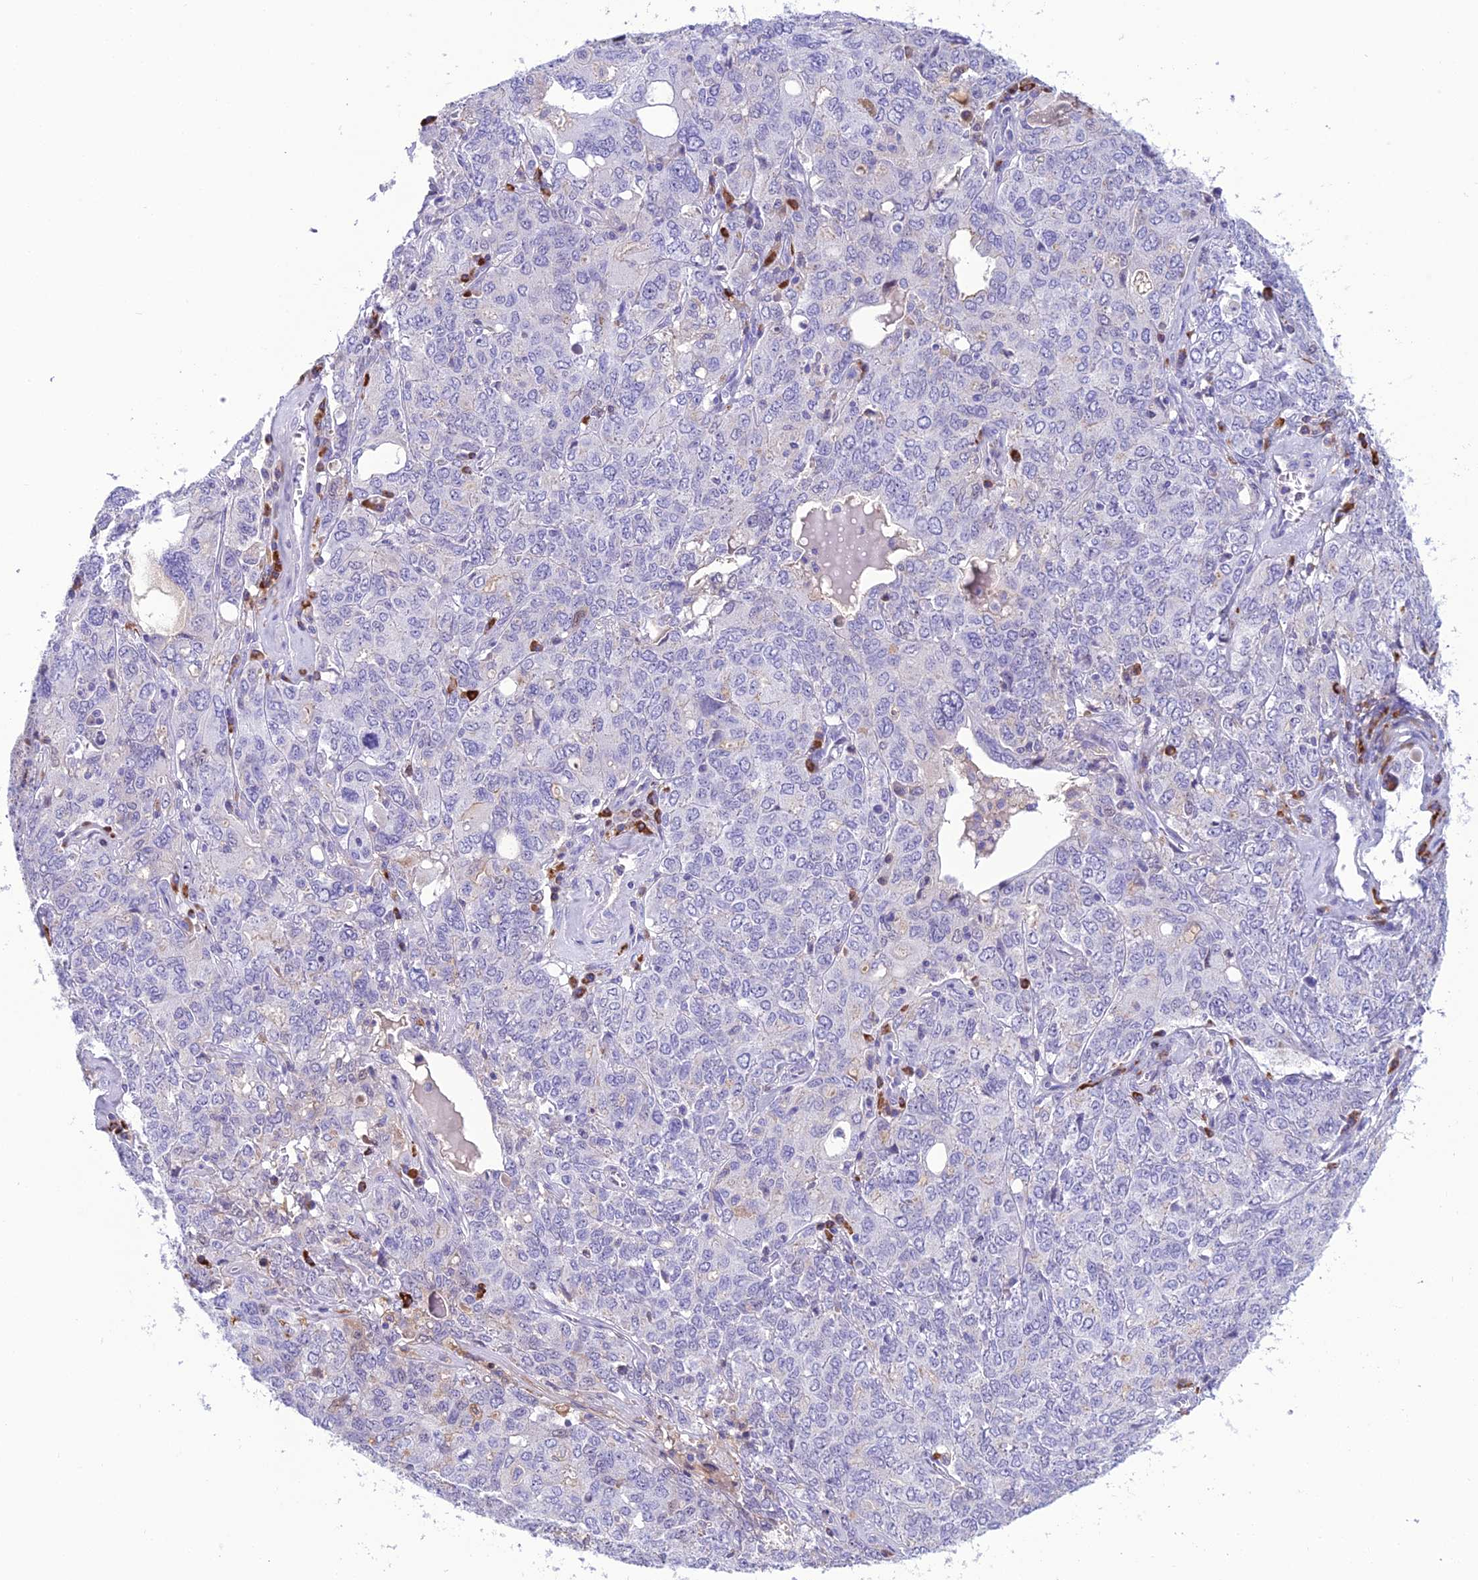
{"staining": {"intensity": "negative", "quantity": "none", "location": "none"}, "tissue": "ovarian cancer", "cell_type": "Tumor cells", "image_type": "cancer", "snomed": [{"axis": "morphology", "description": "Carcinoma, endometroid"}, {"axis": "topography", "description": "Ovary"}], "caption": "Tumor cells show no significant protein positivity in ovarian cancer. The staining was performed using DAB to visualize the protein expression in brown, while the nuclei were stained in blue with hematoxylin (Magnification: 20x).", "gene": "CRB2", "patient": {"sex": "female", "age": 62}}